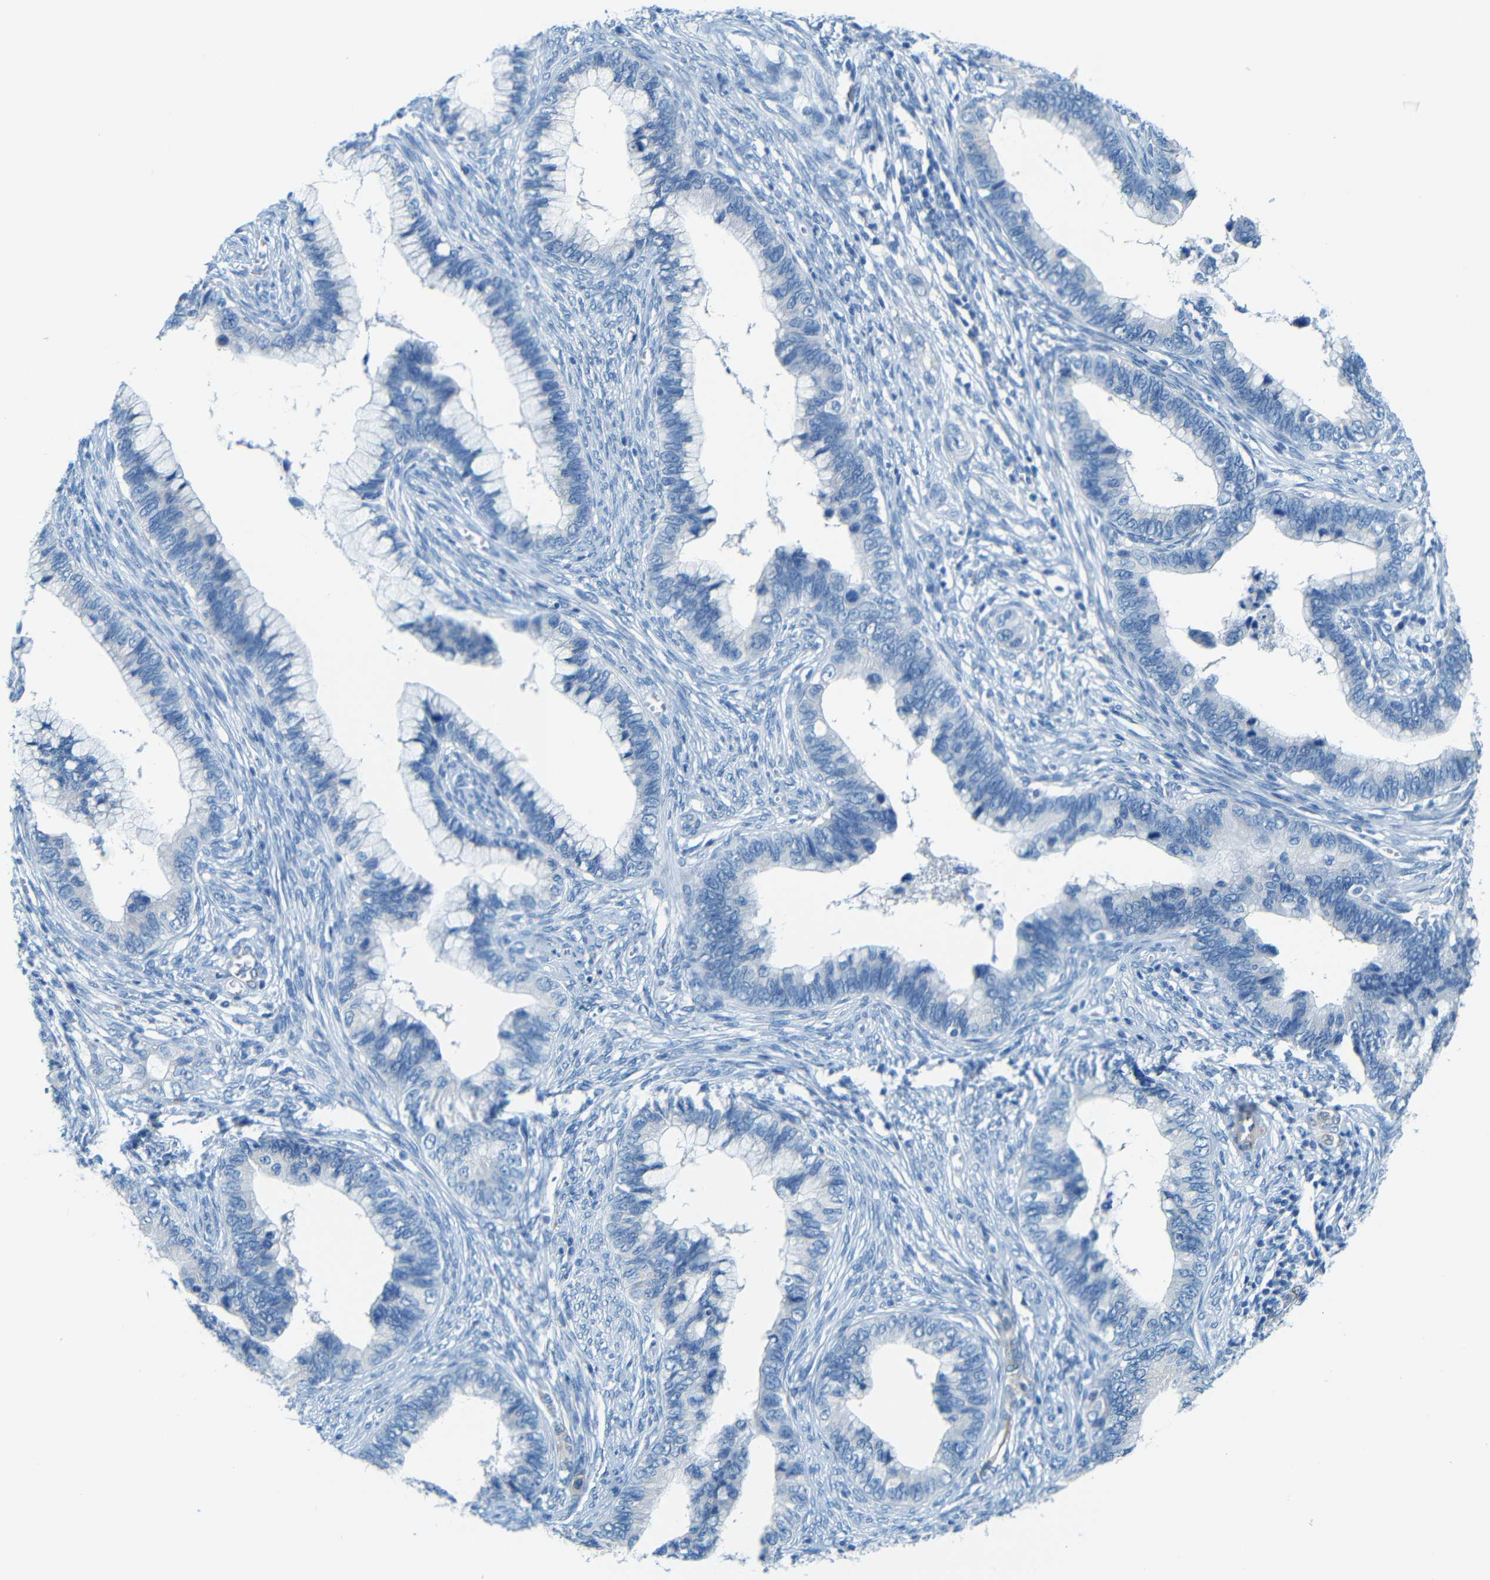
{"staining": {"intensity": "negative", "quantity": "none", "location": "none"}, "tissue": "cervical cancer", "cell_type": "Tumor cells", "image_type": "cancer", "snomed": [{"axis": "morphology", "description": "Adenocarcinoma, NOS"}, {"axis": "topography", "description": "Cervix"}], "caption": "Immunohistochemical staining of human cervical adenocarcinoma exhibits no significant positivity in tumor cells. (DAB immunohistochemistry with hematoxylin counter stain).", "gene": "MAP2", "patient": {"sex": "female", "age": 44}}